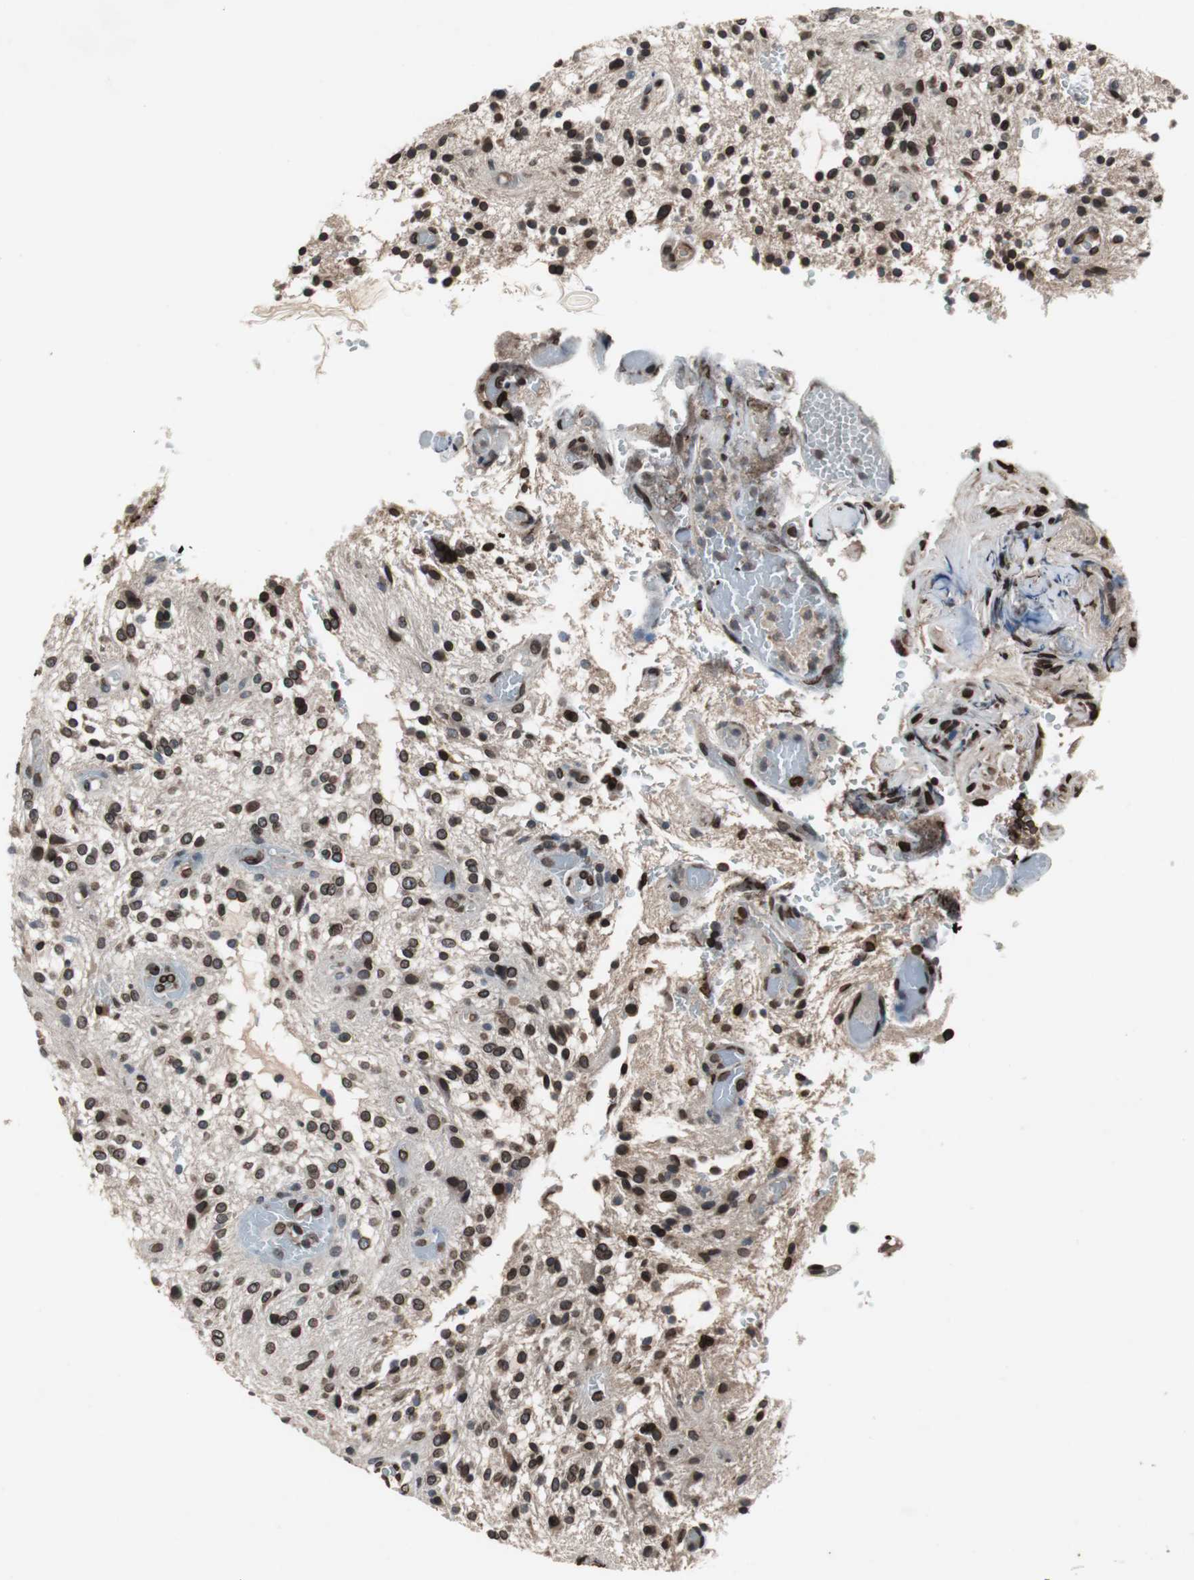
{"staining": {"intensity": "strong", "quantity": ">75%", "location": "cytoplasmic/membranous,nuclear"}, "tissue": "glioma", "cell_type": "Tumor cells", "image_type": "cancer", "snomed": [{"axis": "morphology", "description": "Glioma, malignant, NOS"}, {"axis": "topography", "description": "Cerebellum"}], "caption": "Strong cytoplasmic/membranous and nuclear expression is identified in about >75% of tumor cells in glioma. The protein is stained brown, and the nuclei are stained in blue (DAB (3,3'-diaminobenzidine) IHC with brightfield microscopy, high magnification).", "gene": "LMNA", "patient": {"sex": "female", "age": 10}}